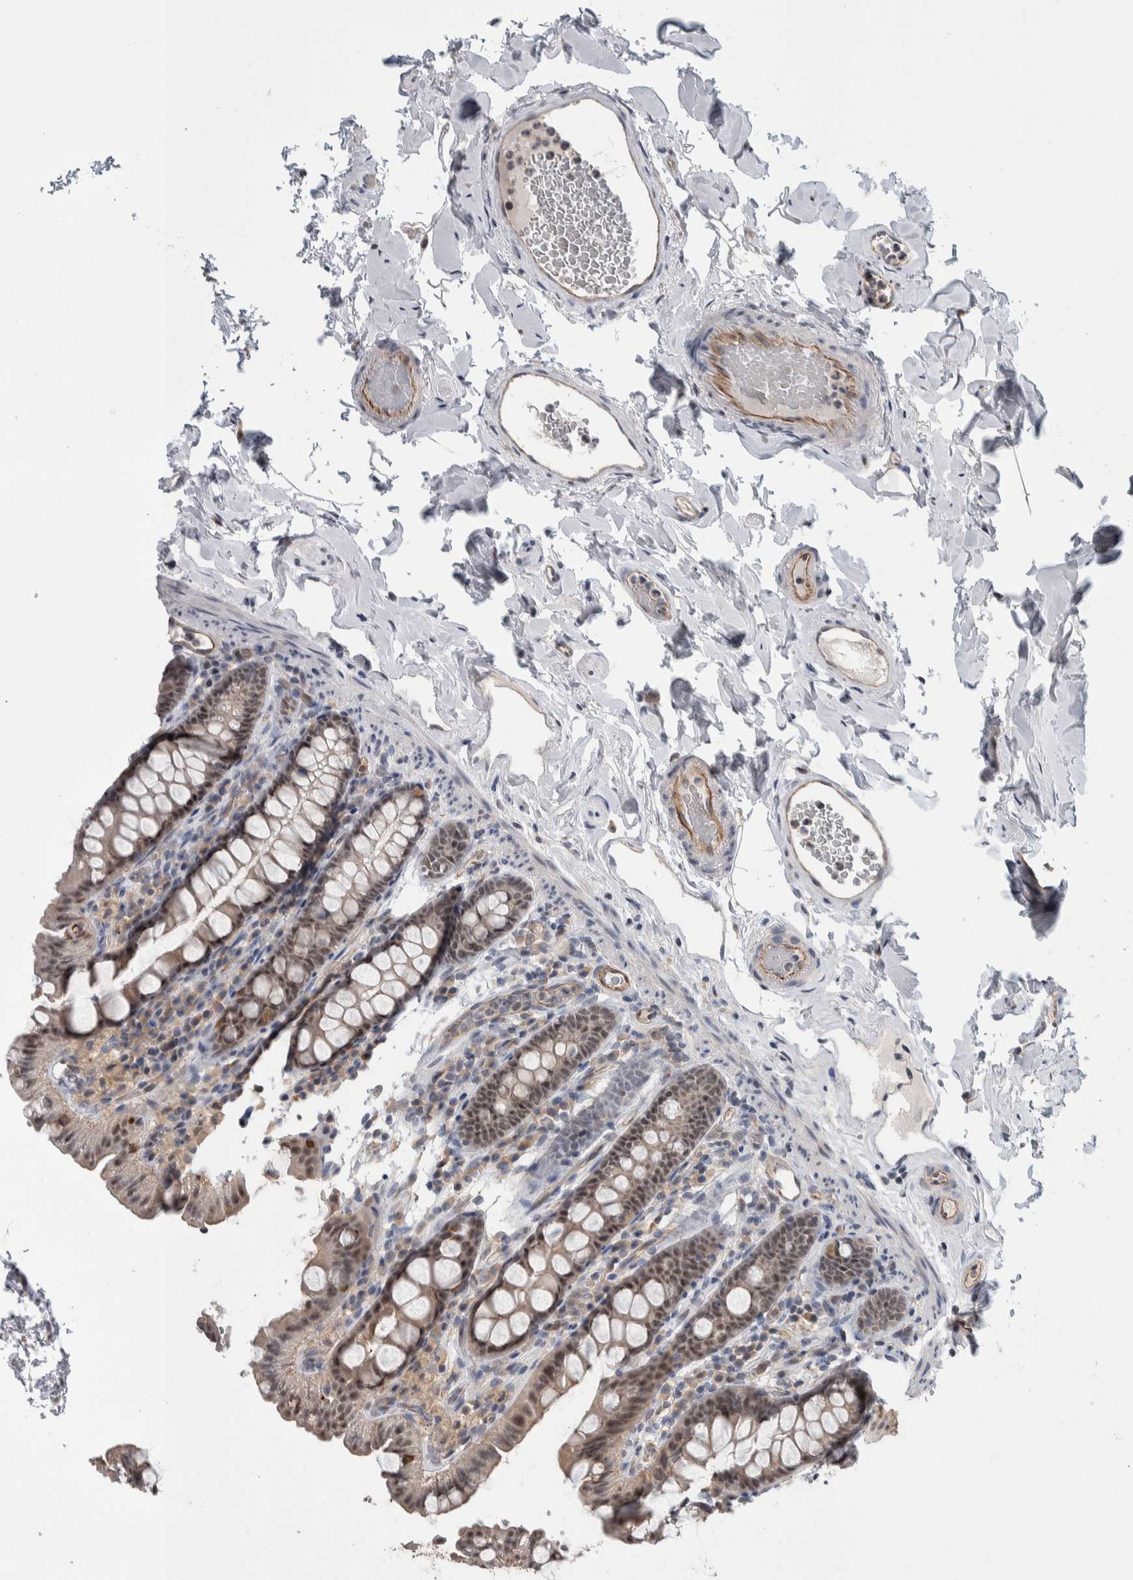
{"staining": {"intensity": "weak", "quantity": ">75%", "location": "nuclear"}, "tissue": "colon", "cell_type": "Endothelial cells", "image_type": "normal", "snomed": [{"axis": "morphology", "description": "Normal tissue, NOS"}, {"axis": "topography", "description": "Colon"}, {"axis": "topography", "description": "Peripheral nerve tissue"}], "caption": "Immunohistochemistry (IHC) (DAB) staining of benign human colon demonstrates weak nuclear protein staining in about >75% of endothelial cells.", "gene": "PRDM4", "patient": {"sex": "female", "age": 61}}